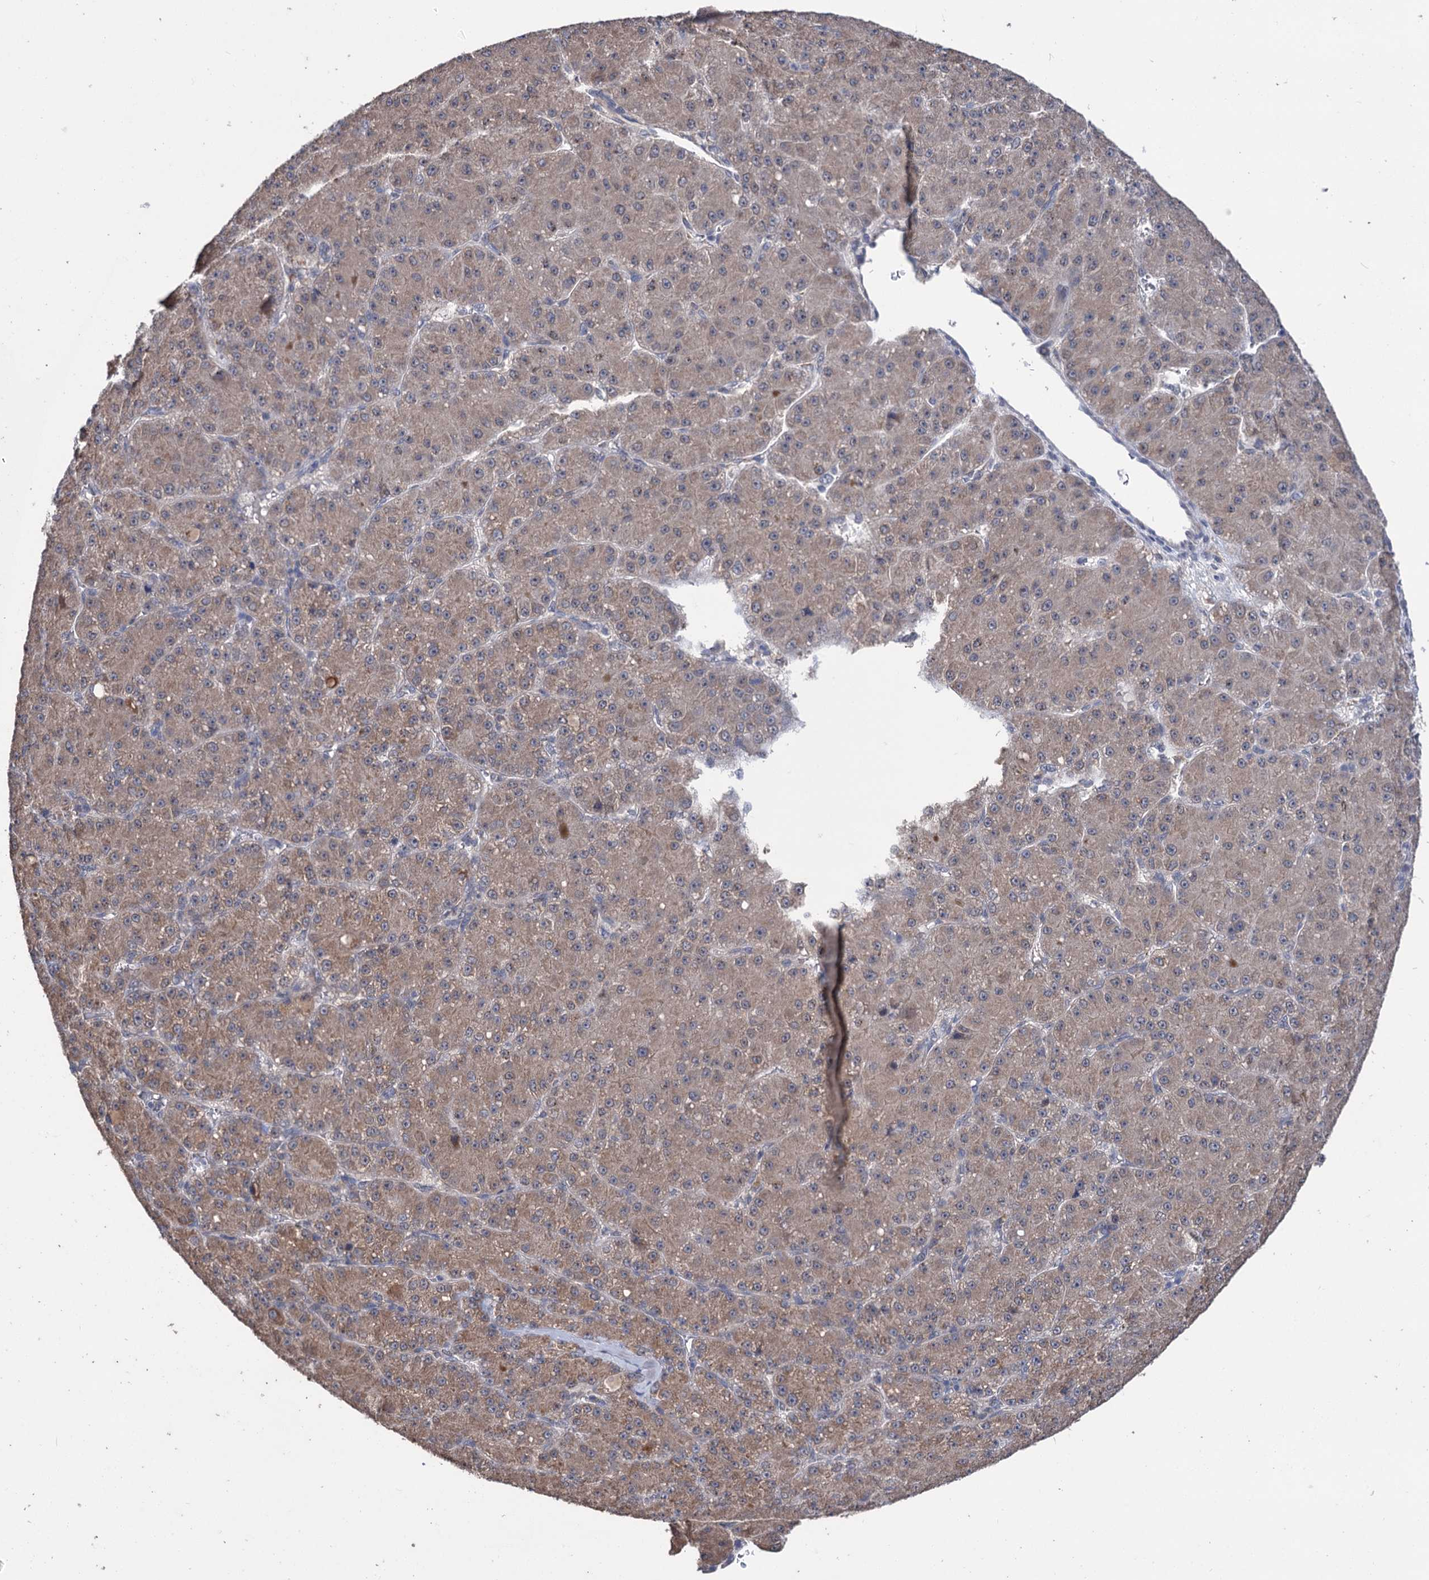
{"staining": {"intensity": "weak", "quantity": ">75%", "location": "cytoplasmic/membranous"}, "tissue": "liver cancer", "cell_type": "Tumor cells", "image_type": "cancer", "snomed": [{"axis": "morphology", "description": "Carcinoma, Hepatocellular, NOS"}, {"axis": "topography", "description": "Liver"}], "caption": "The histopathology image reveals immunohistochemical staining of liver cancer. There is weak cytoplasmic/membranous expression is identified in about >75% of tumor cells.", "gene": "CLPB", "patient": {"sex": "male", "age": 67}}